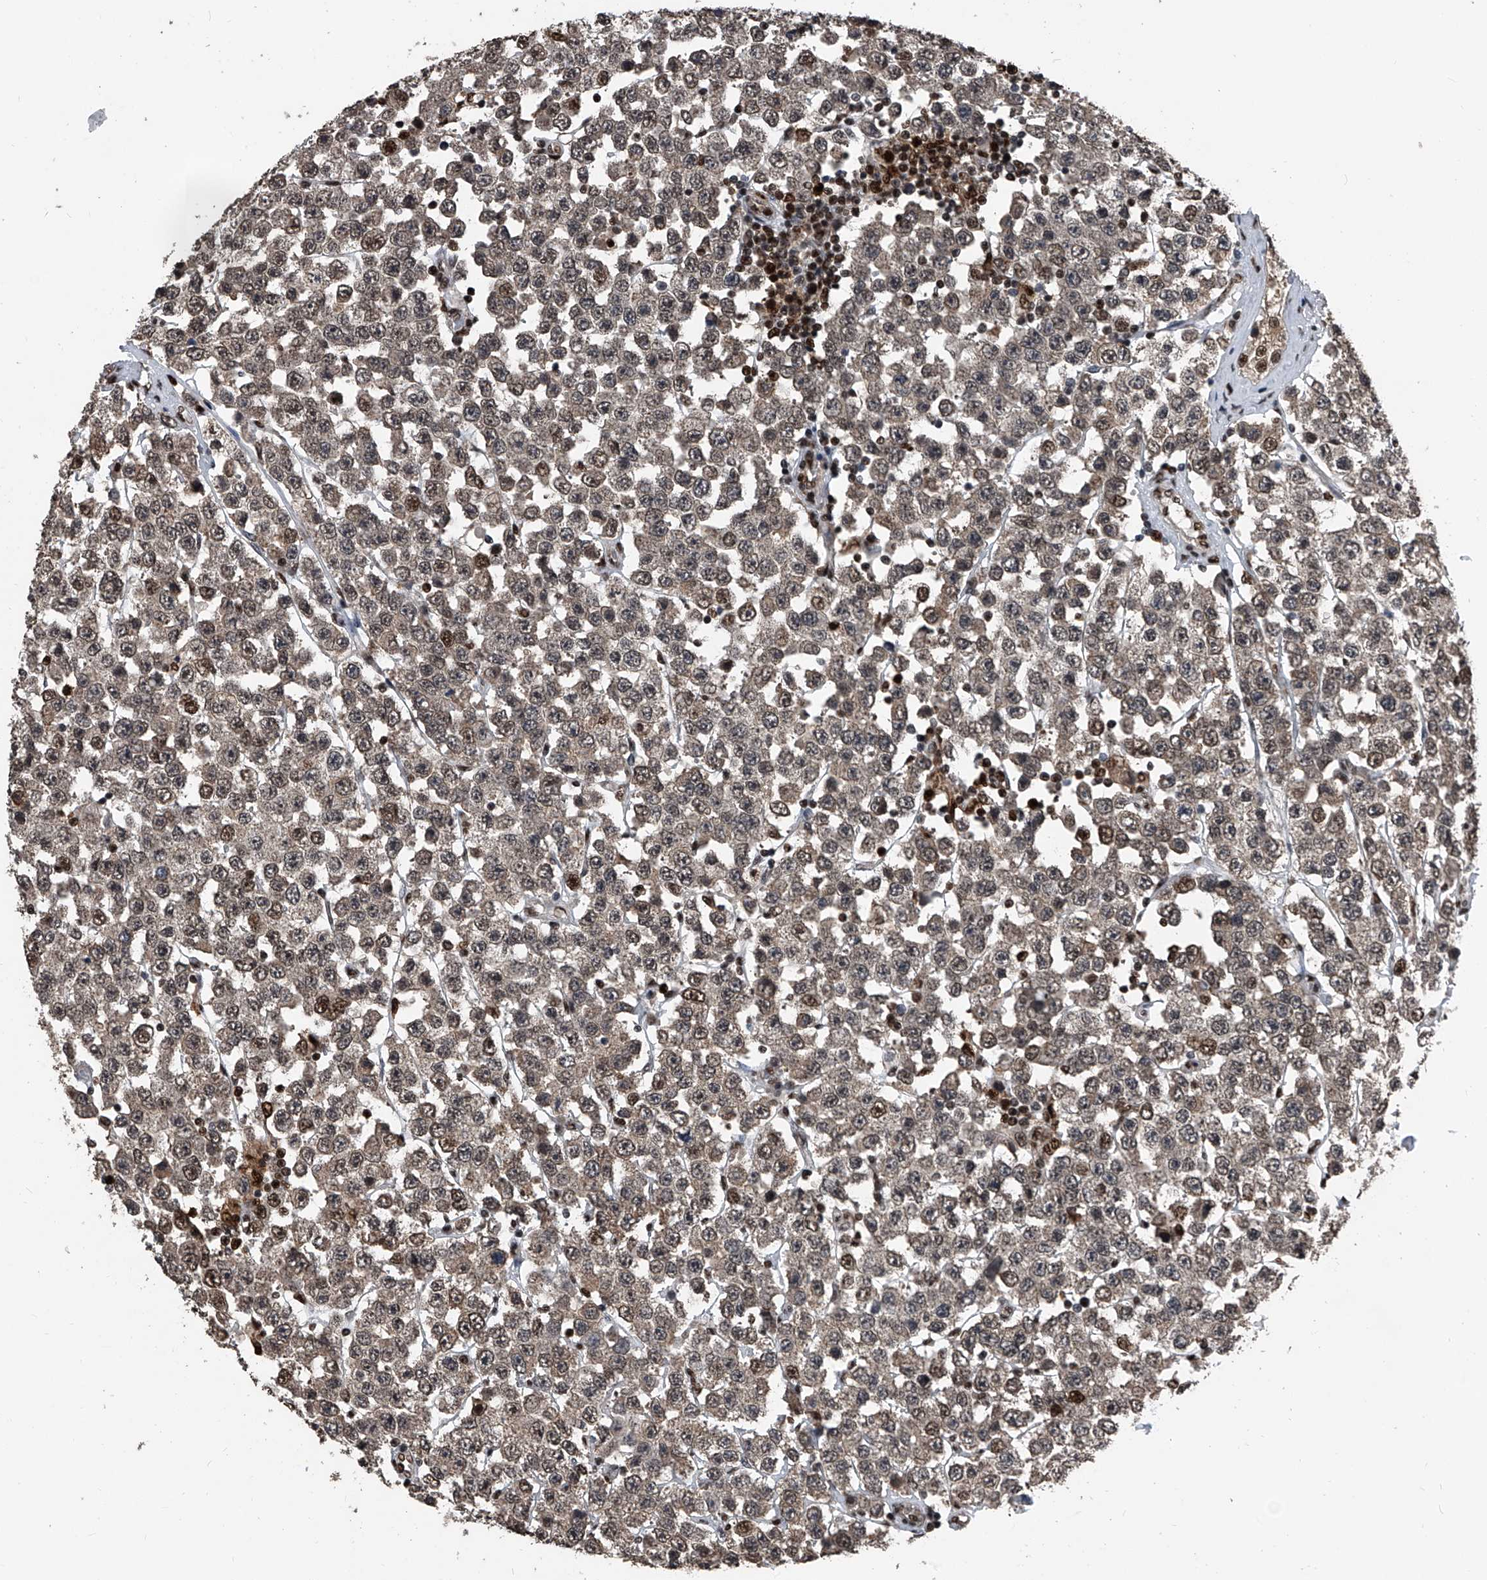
{"staining": {"intensity": "weak", "quantity": ">75%", "location": "cytoplasmic/membranous,nuclear"}, "tissue": "testis cancer", "cell_type": "Tumor cells", "image_type": "cancer", "snomed": [{"axis": "morphology", "description": "Seminoma, NOS"}, {"axis": "topography", "description": "Testis"}], "caption": "This is a micrograph of immunohistochemistry staining of testis cancer (seminoma), which shows weak positivity in the cytoplasmic/membranous and nuclear of tumor cells.", "gene": "FKBP5", "patient": {"sex": "male", "age": 28}}